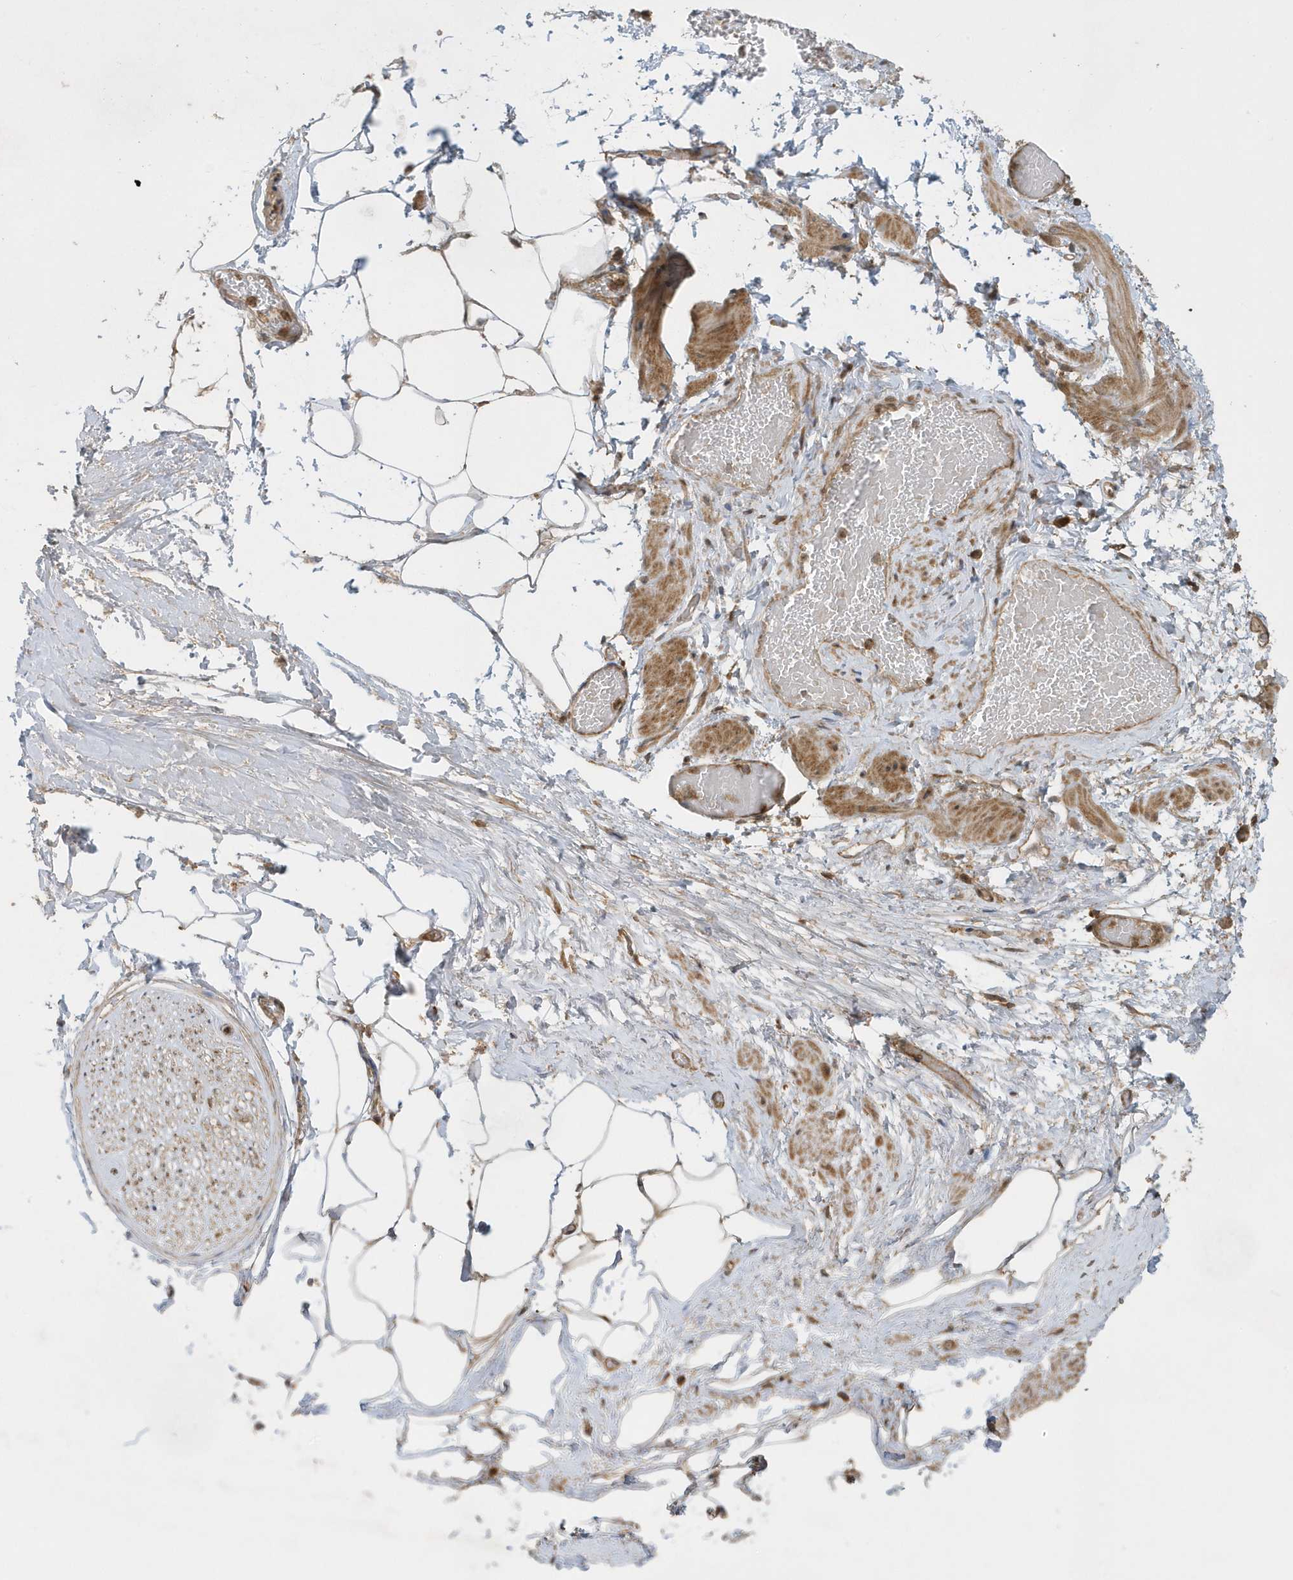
{"staining": {"intensity": "weak", "quantity": ">75%", "location": "cytoplasmic/membranous"}, "tissue": "adipose tissue", "cell_type": "Adipocytes", "image_type": "normal", "snomed": [{"axis": "morphology", "description": "Normal tissue, NOS"}, {"axis": "morphology", "description": "Adenocarcinoma, Low grade"}, {"axis": "topography", "description": "Prostate"}, {"axis": "topography", "description": "Peripheral nerve tissue"}], "caption": "Human adipose tissue stained with a brown dye reveals weak cytoplasmic/membranous positive staining in about >75% of adipocytes.", "gene": "STAMBP", "patient": {"sex": "male", "age": 63}}